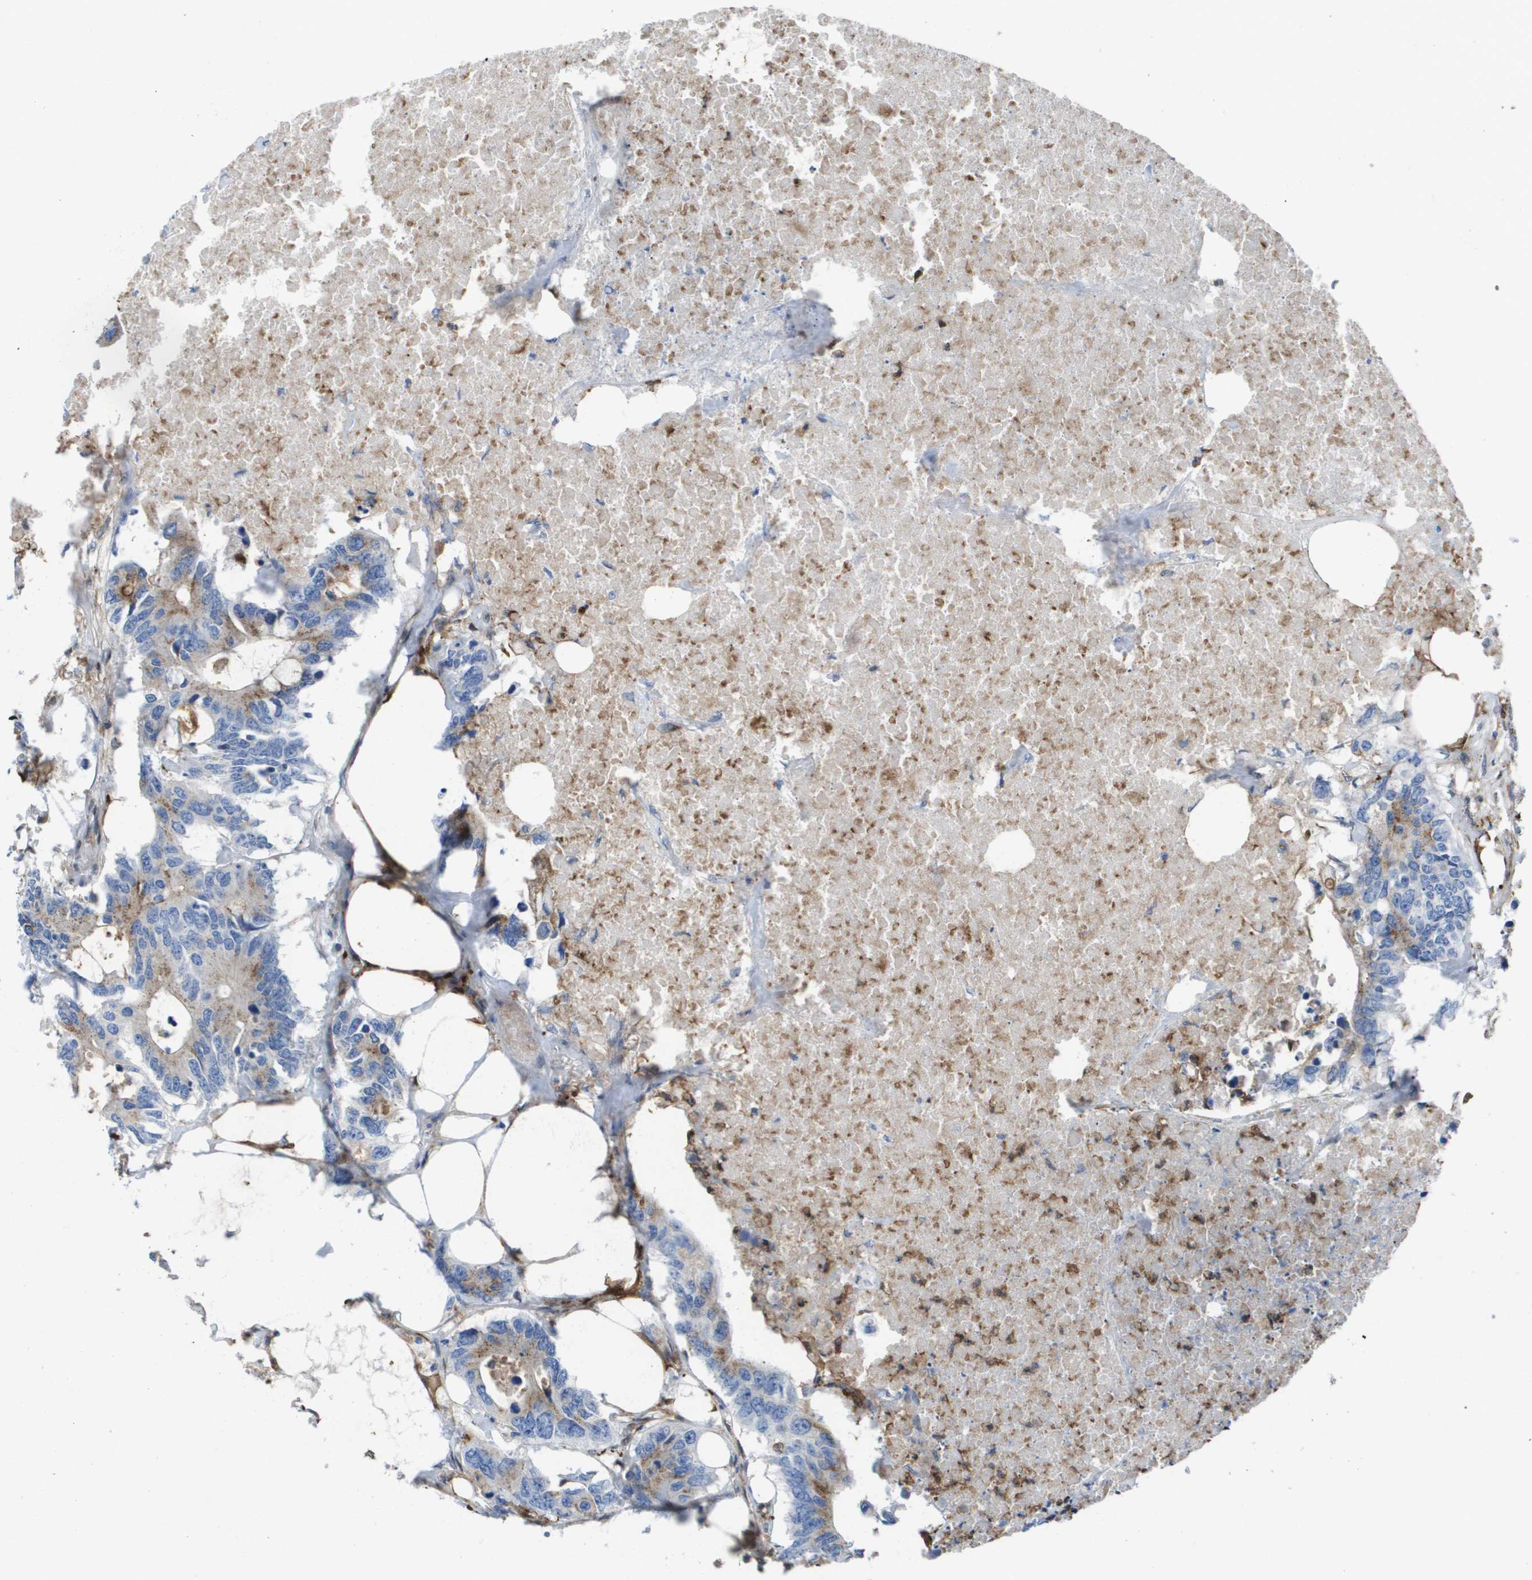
{"staining": {"intensity": "weak", "quantity": ">75%", "location": "cytoplasmic/membranous"}, "tissue": "colorectal cancer", "cell_type": "Tumor cells", "image_type": "cancer", "snomed": [{"axis": "morphology", "description": "Adenocarcinoma, NOS"}, {"axis": "topography", "description": "Colon"}], "caption": "This histopathology image shows immunohistochemistry (IHC) staining of human adenocarcinoma (colorectal), with low weak cytoplasmic/membranous expression in approximately >75% of tumor cells.", "gene": "SLC37A2", "patient": {"sex": "male", "age": 71}}